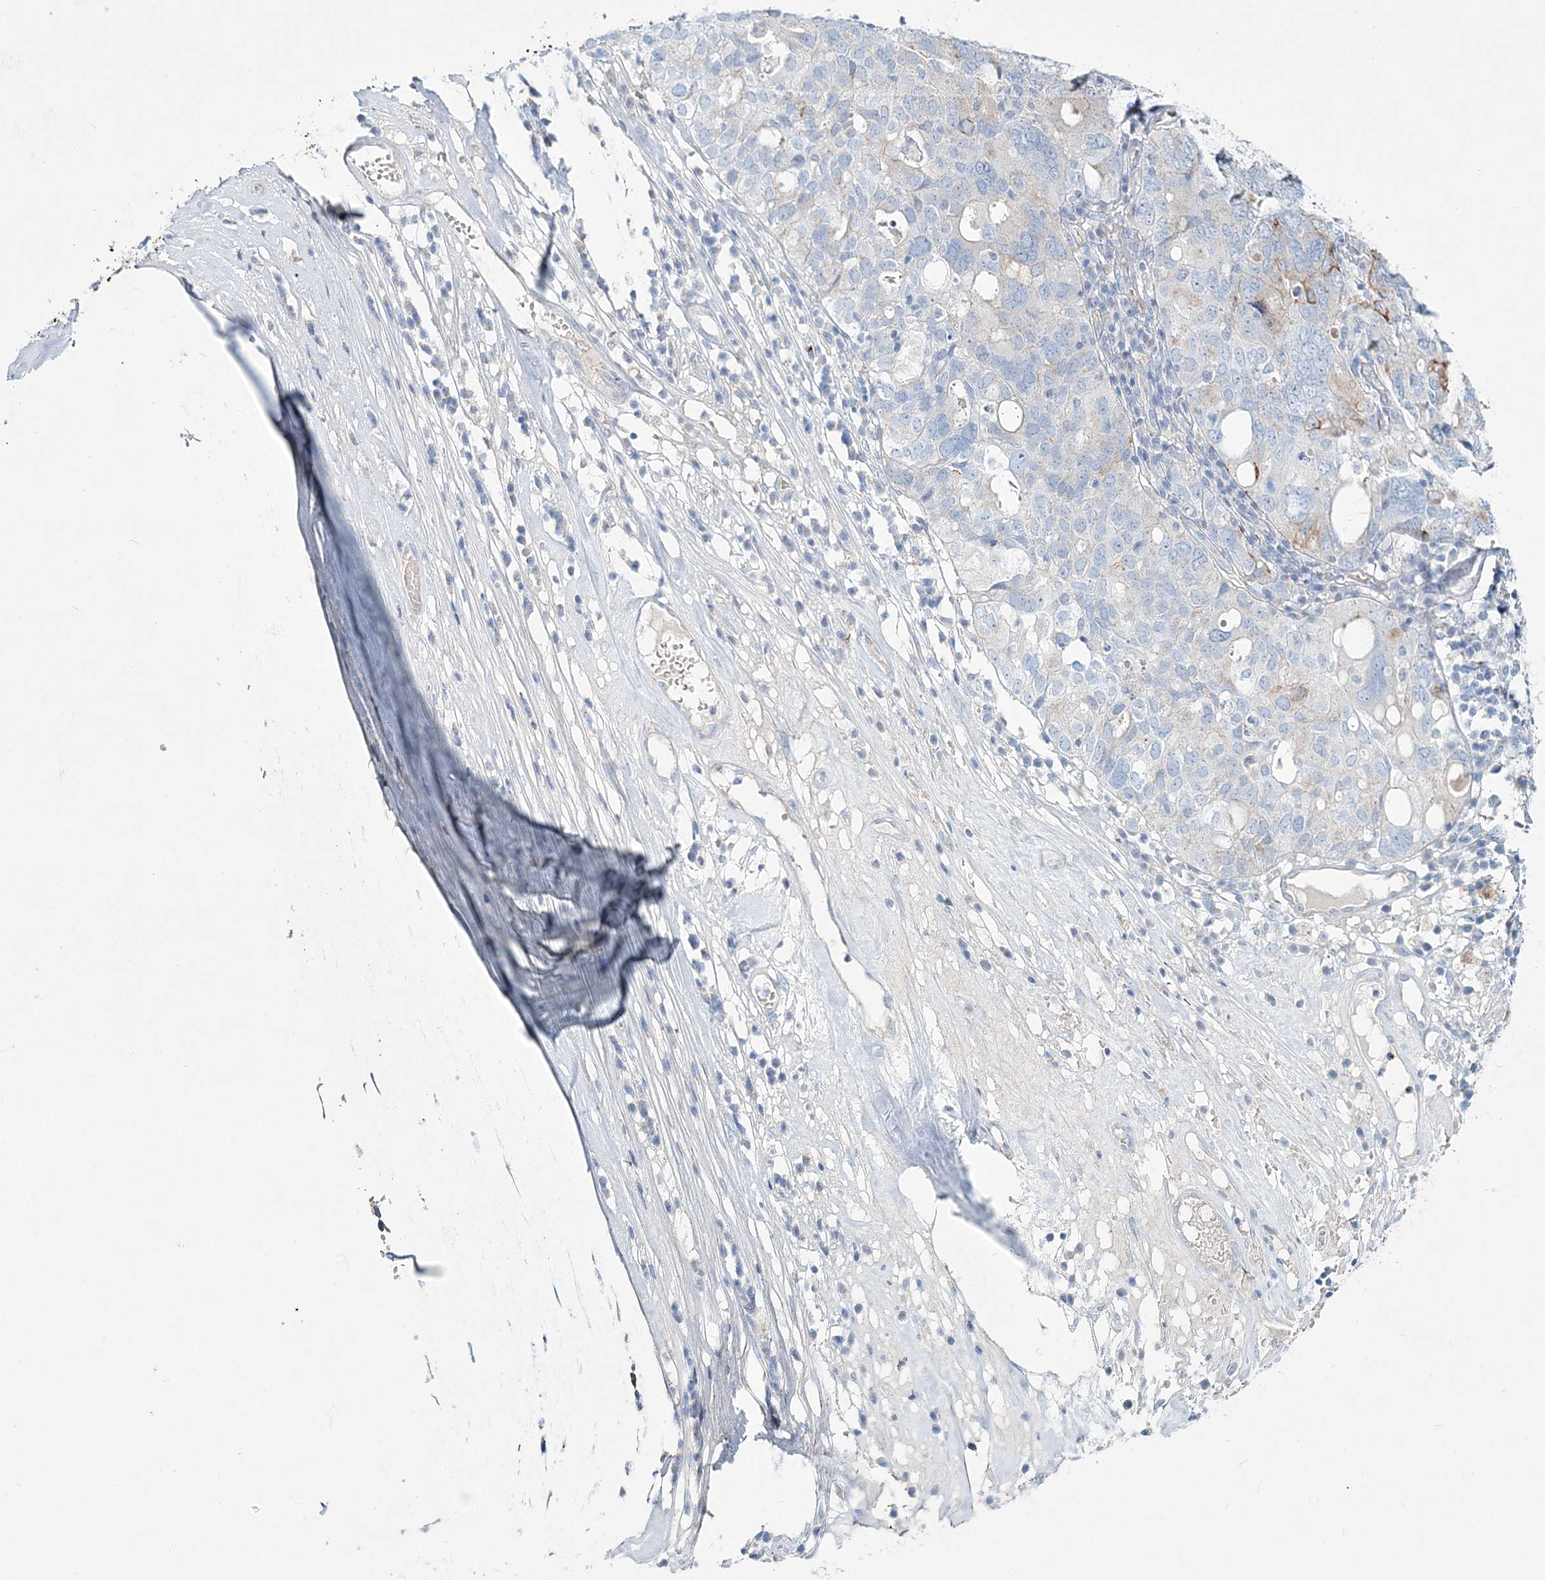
{"staining": {"intensity": "moderate", "quantity": "<25%", "location": "cytoplasmic/membranous"}, "tissue": "ovarian cancer", "cell_type": "Tumor cells", "image_type": "cancer", "snomed": [{"axis": "morphology", "description": "Carcinoma, endometroid"}, {"axis": "topography", "description": "Ovary"}], "caption": "The image displays staining of ovarian cancer, revealing moderate cytoplasmic/membranous protein positivity (brown color) within tumor cells.", "gene": "ADGRL1", "patient": {"sex": "female", "age": 62}}